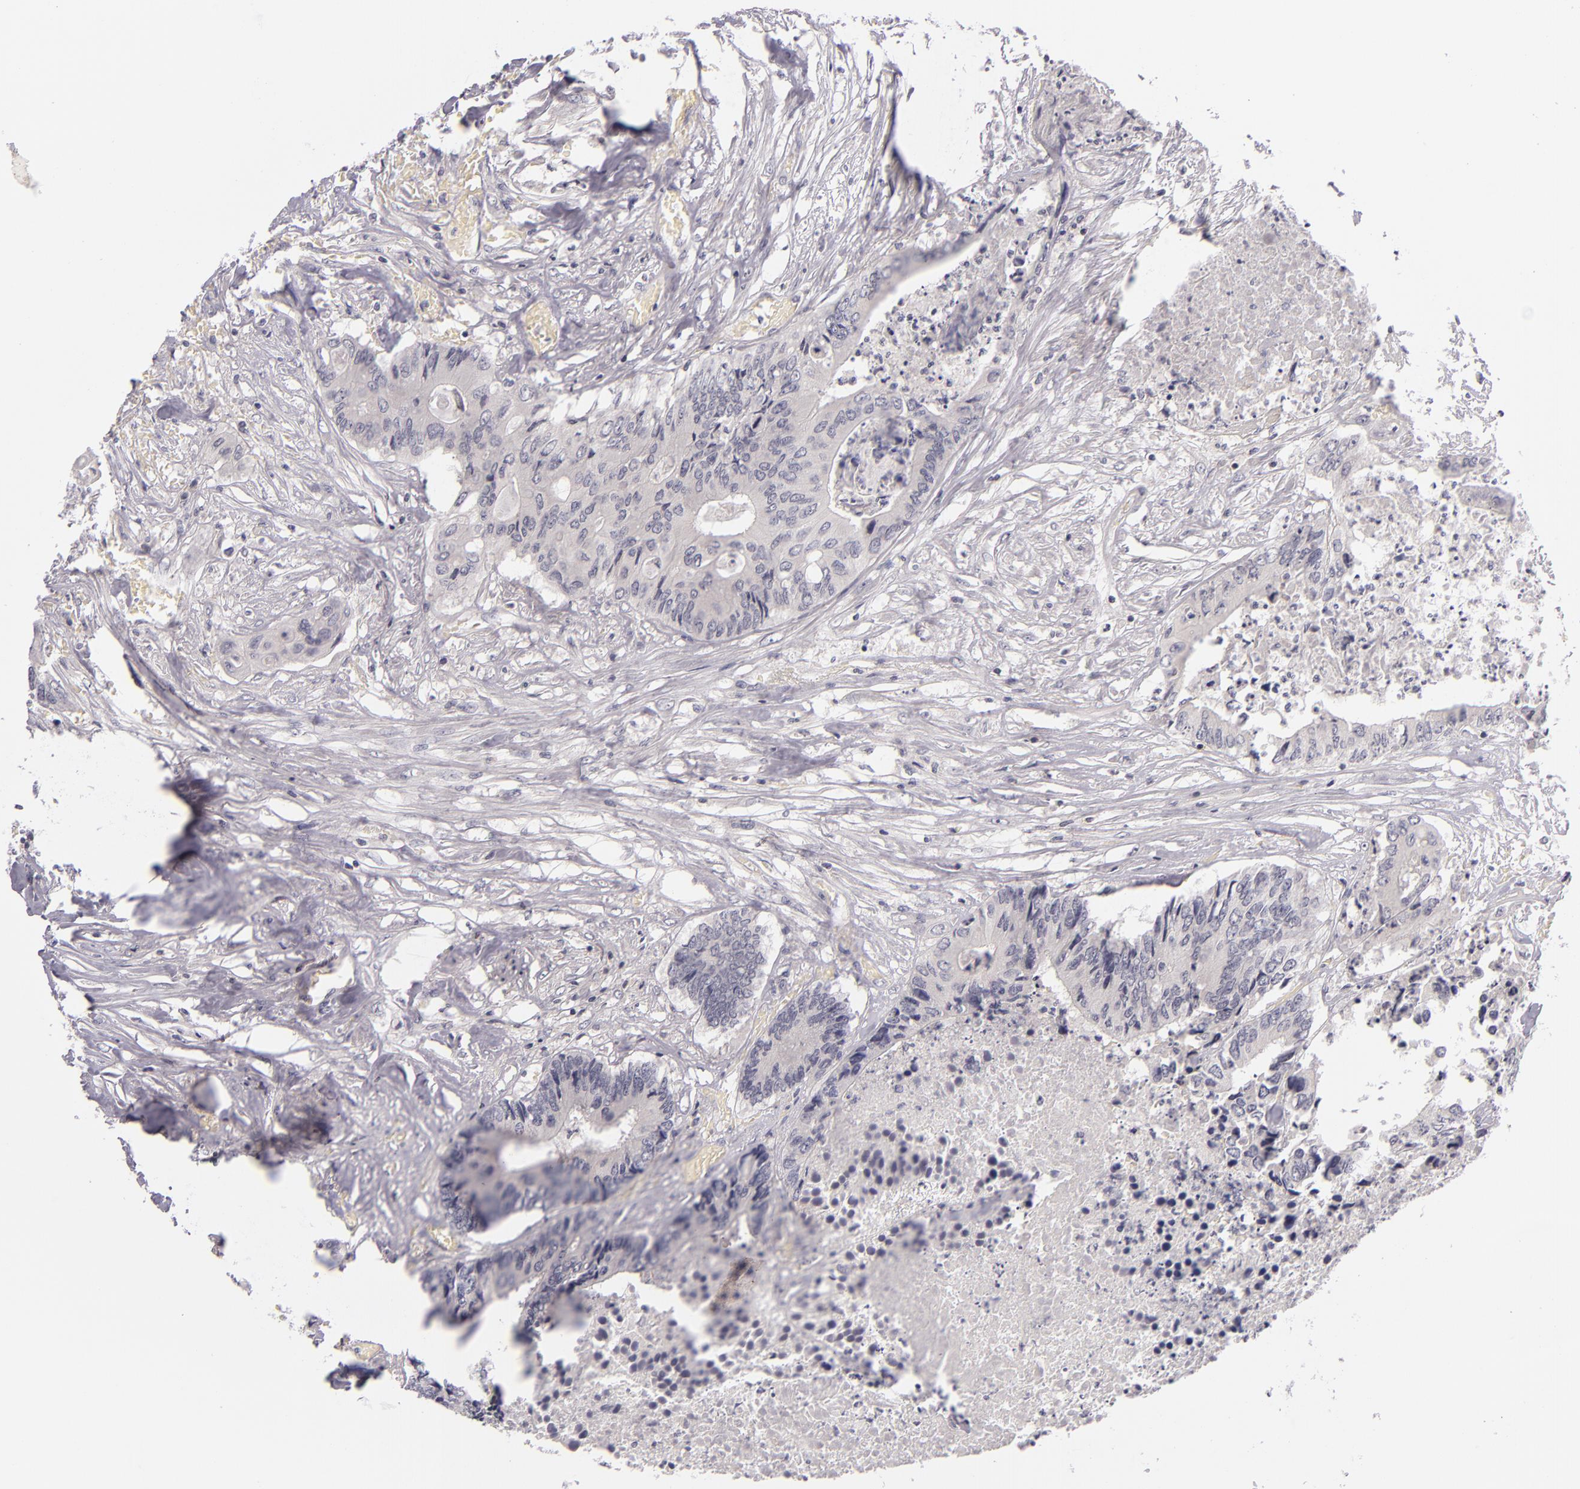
{"staining": {"intensity": "negative", "quantity": "none", "location": "none"}, "tissue": "colorectal cancer", "cell_type": "Tumor cells", "image_type": "cancer", "snomed": [{"axis": "morphology", "description": "Adenocarcinoma, NOS"}, {"axis": "topography", "description": "Rectum"}], "caption": "IHC of colorectal adenocarcinoma shows no positivity in tumor cells. (DAB (3,3'-diaminobenzidine) IHC visualized using brightfield microscopy, high magnification).", "gene": "CD48", "patient": {"sex": "male", "age": 55}}